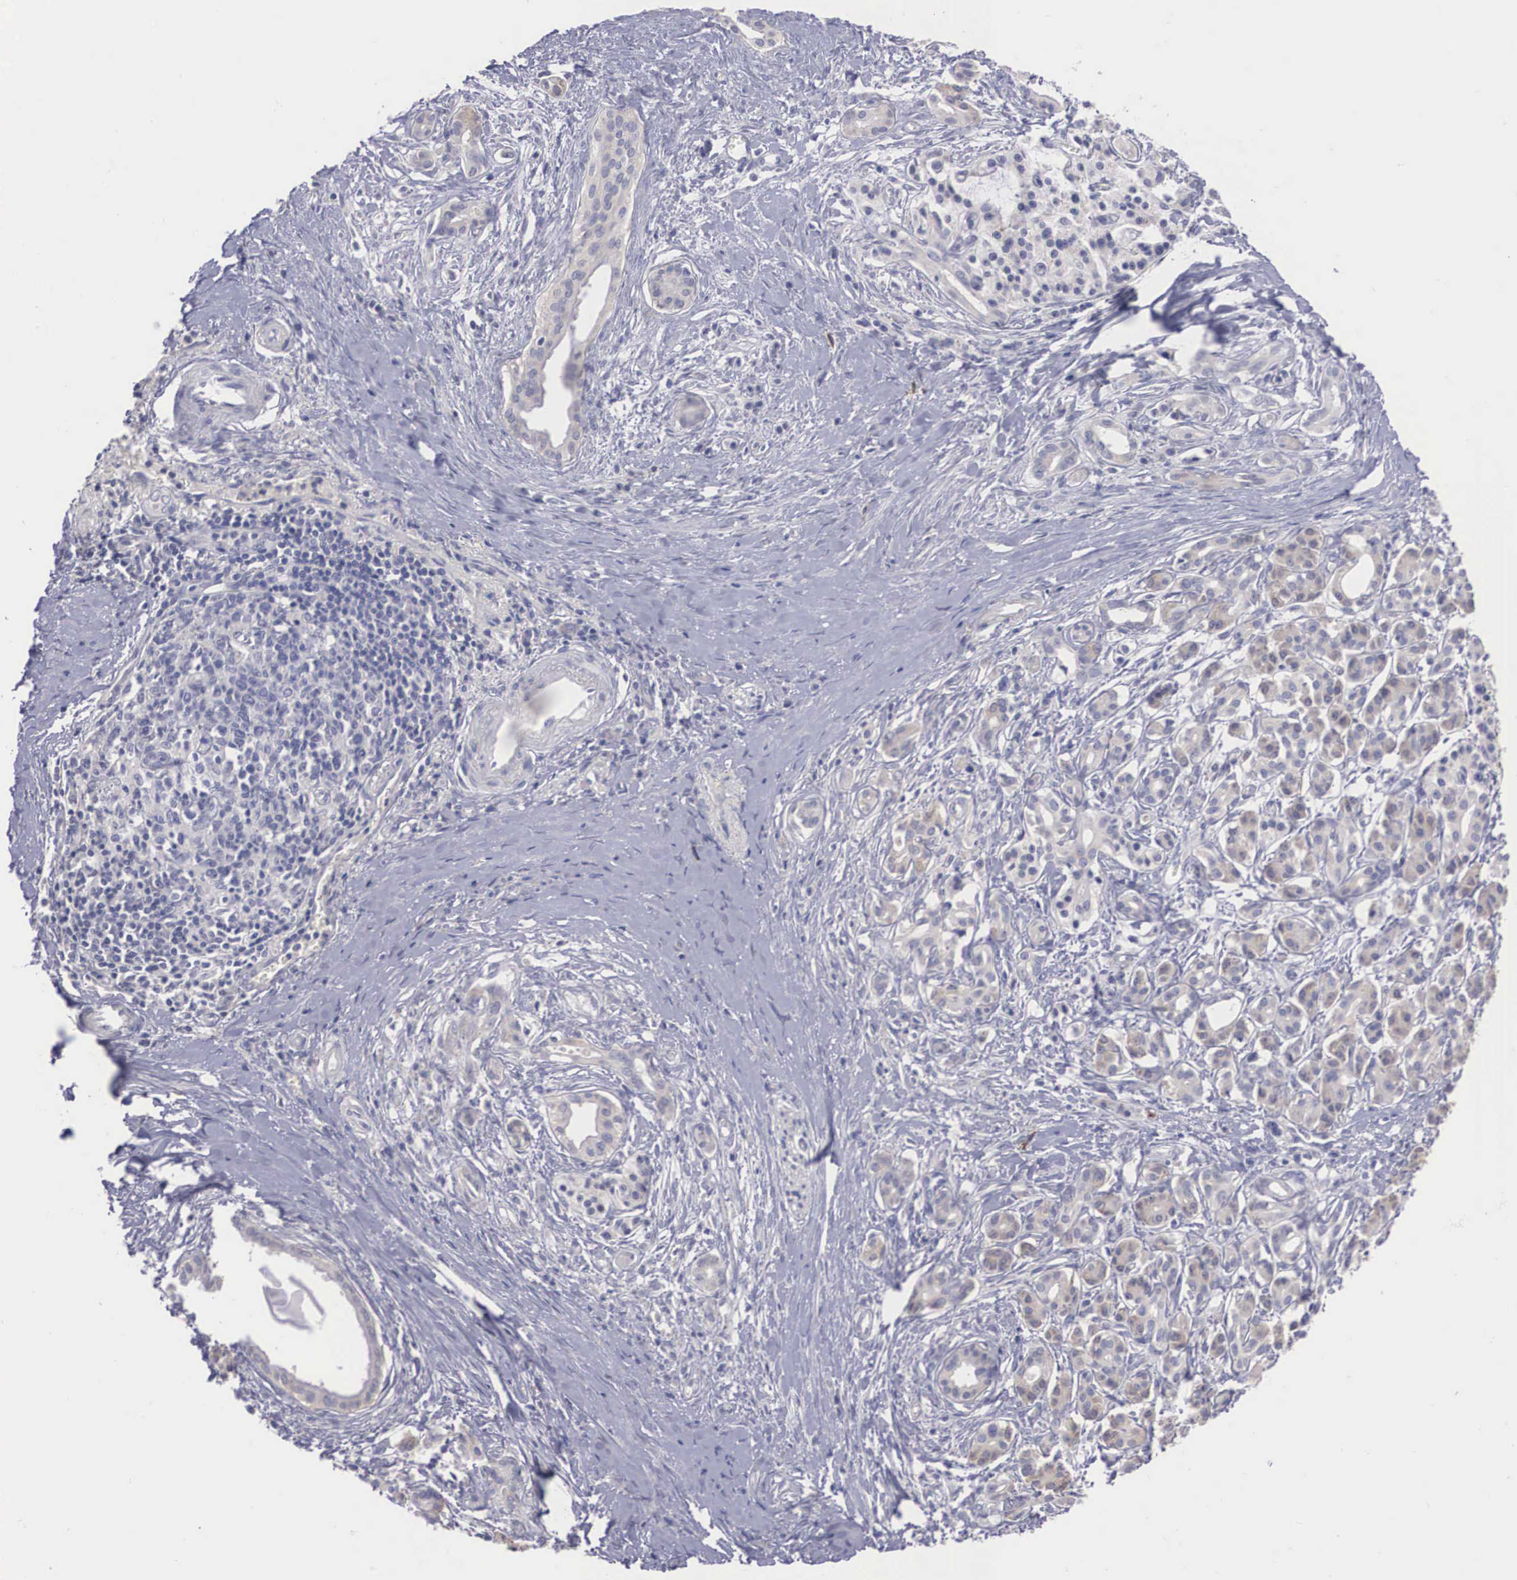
{"staining": {"intensity": "negative", "quantity": "none", "location": "none"}, "tissue": "pancreatic cancer", "cell_type": "Tumor cells", "image_type": "cancer", "snomed": [{"axis": "morphology", "description": "Adenocarcinoma, NOS"}, {"axis": "topography", "description": "Pancreas"}], "caption": "Immunohistochemical staining of human adenocarcinoma (pancreatic) reveals no significant staining in tumor cells.", "gene": "REPS2", "patient": {"sex": "male", "age": 59}}